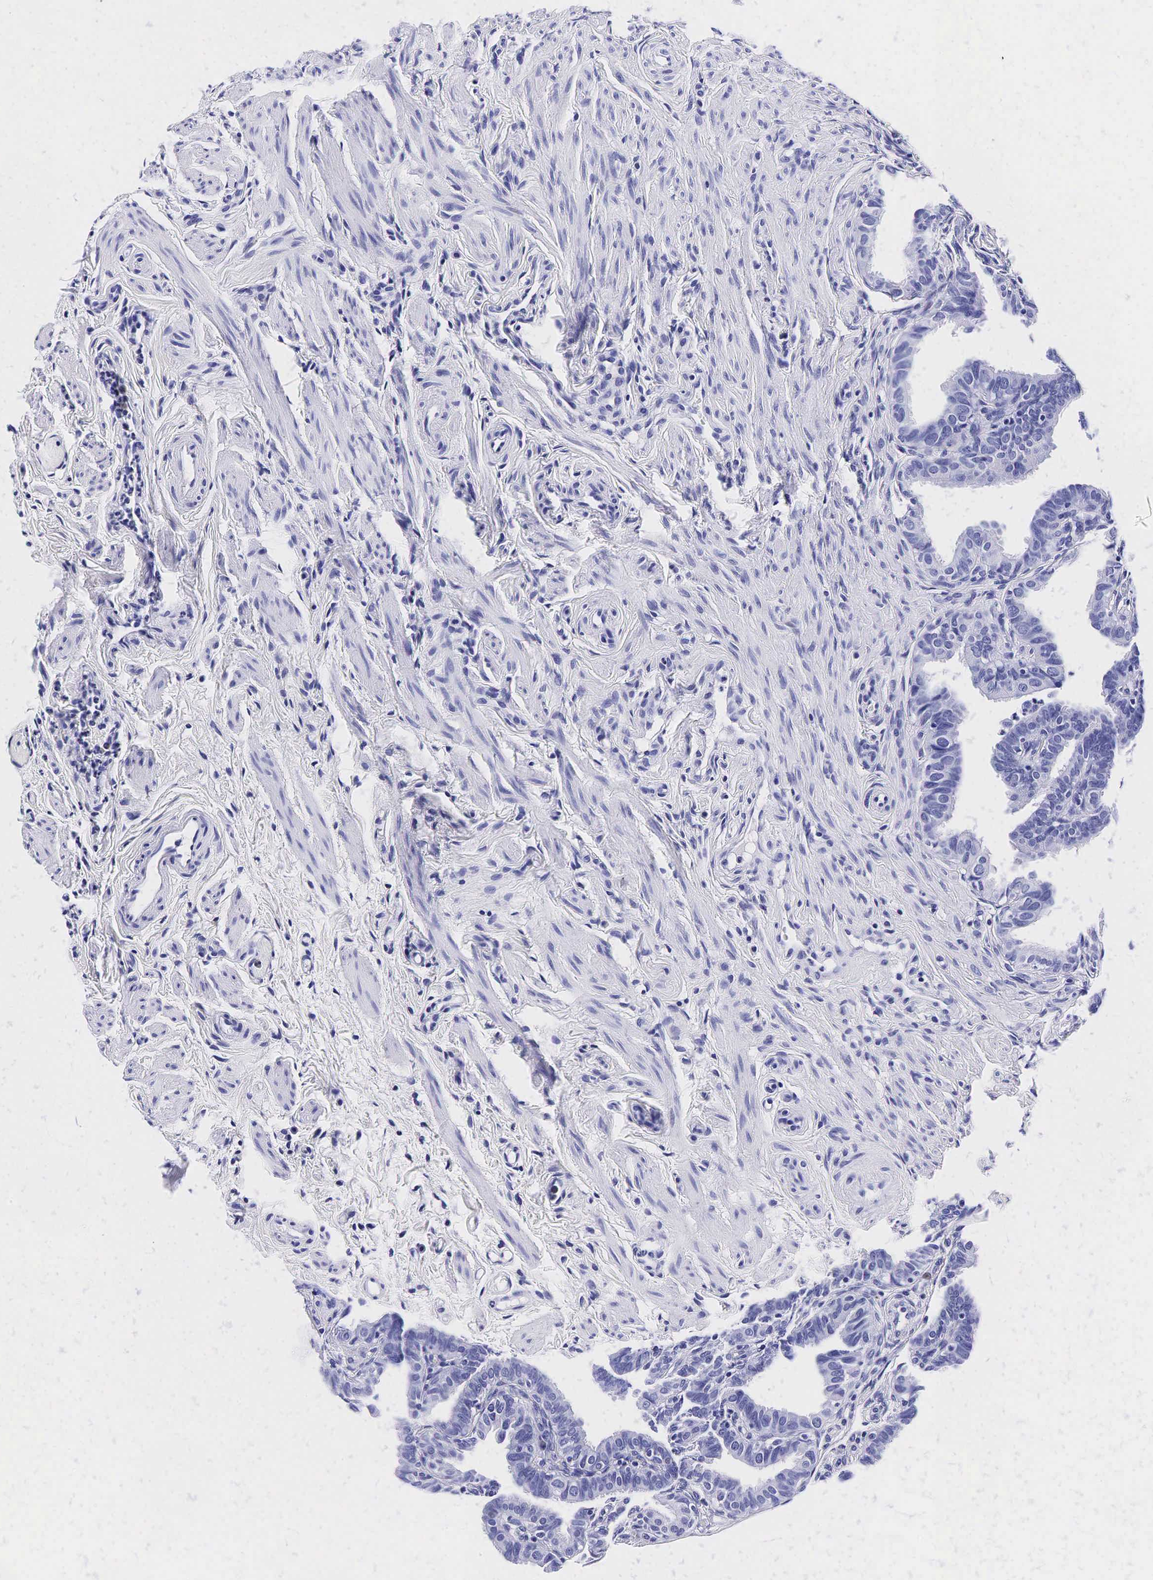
{"staining": {"intensity": "negative", "quantity": "none", "location": "none"}, "tissue": "fallopian tube", "cell_type": "Glandular cells", "image_type": "normal", "snomed": [{"axis": "morphology", "description": "Normal tissue, NOS"}, {"axis": "topography", "description": "Fallopian tube"}], "caption": "An immunohistochemistry micrograph of benign fallopian tube is shown. There is no staining in glandular cells of fallopian tube. (Brightfield microscopy of DAB immunohistochemistry at high magnification).", "gene": "ACP3", "patient": {"sex": "female", "age": 41}}